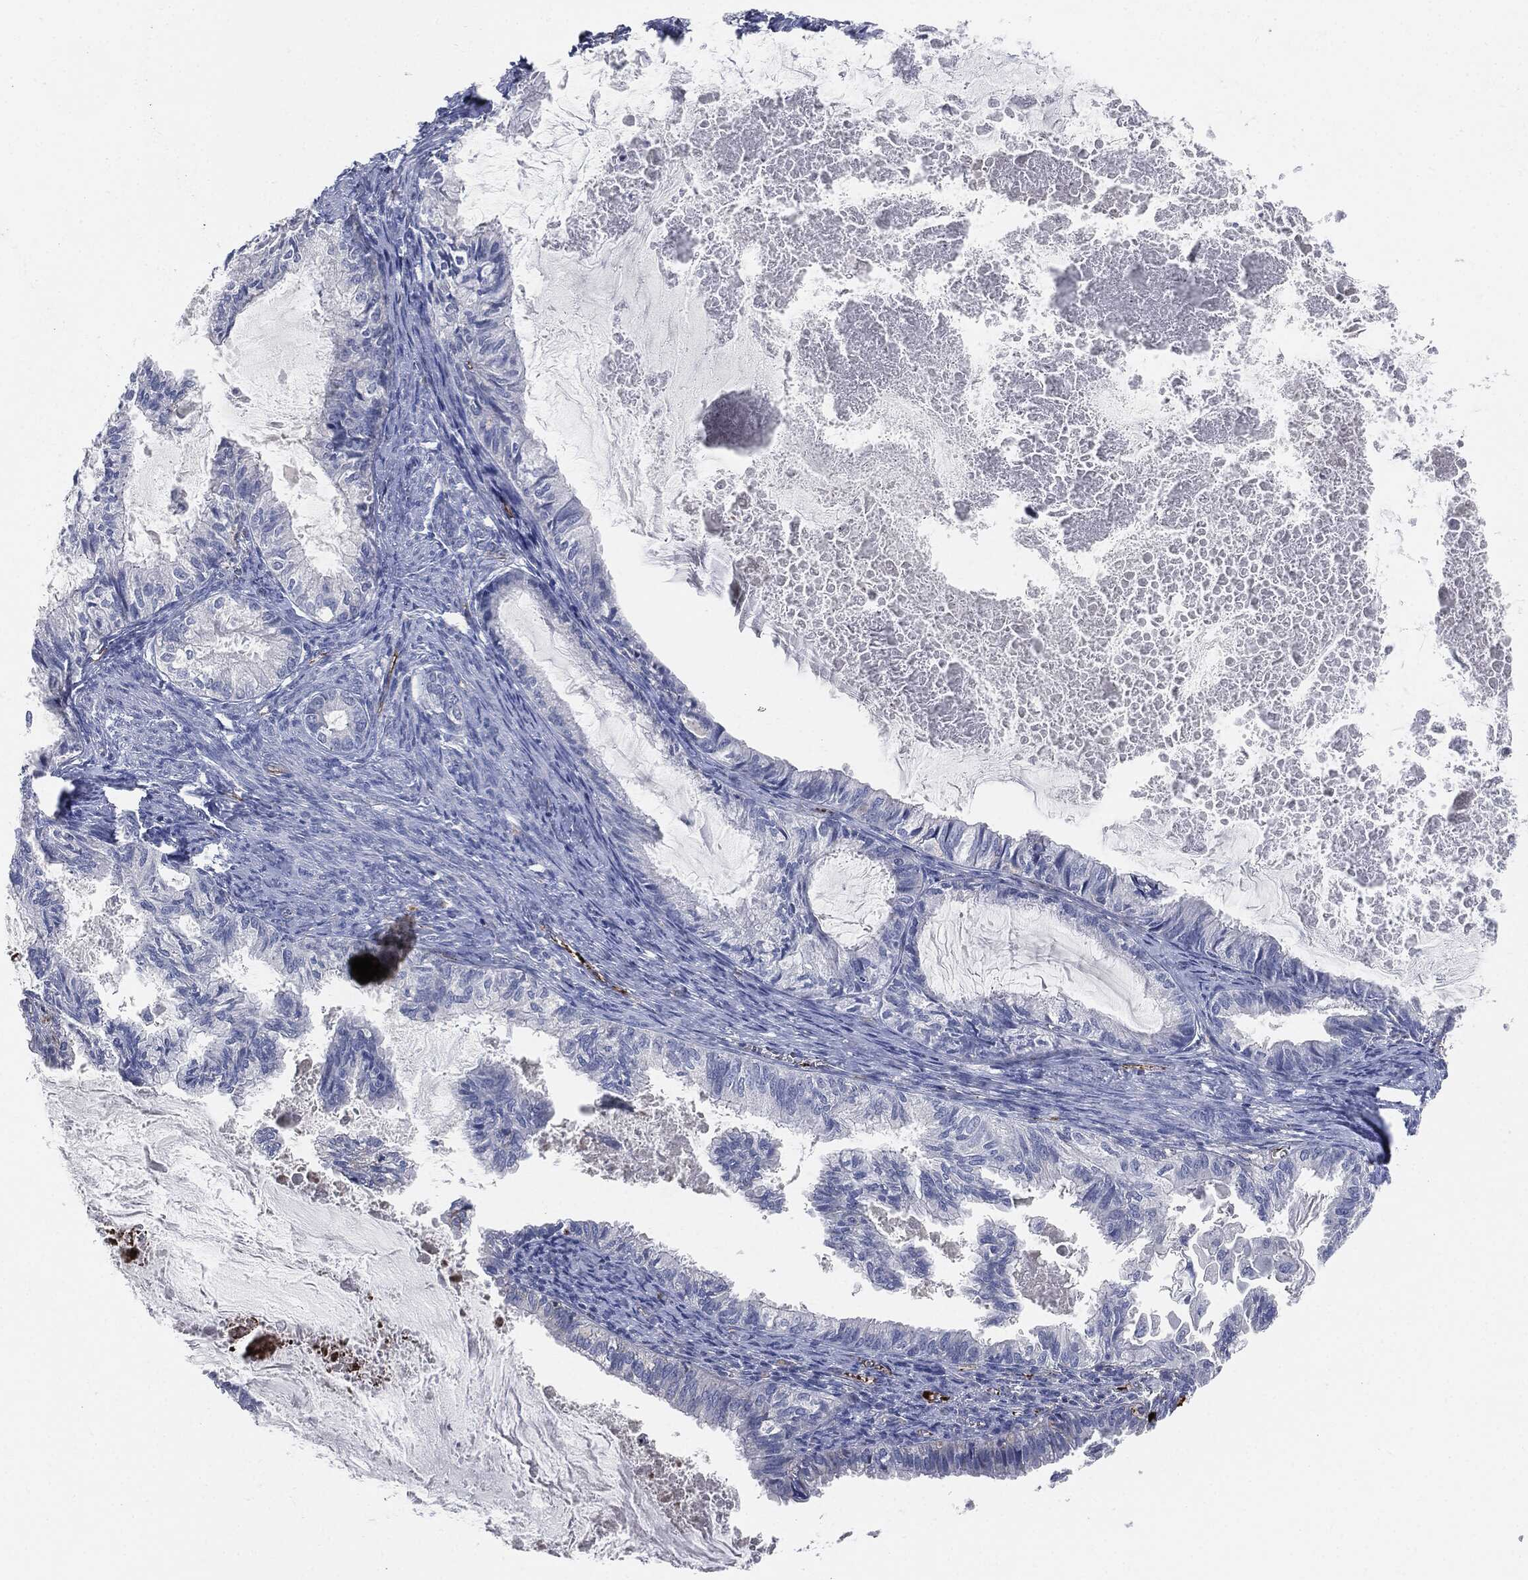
{"staining": {"intensity": "negative", "quantity": "none", "location": "none"}, "tissue": "endometrial cancer", "cell_type": "Tumor cells", "image_type": "cancer", "snomed": [{"axis": "morphology", "description": "Adenocarcinoma, NOS"}, {"axis": "topography", "description": "Endometrium"}], "caption": "An image of endometrial cancer (adenocarcinoma) stained for a protein shows no brown staining in tumor cells.", "gene": "APOB", "patient": {"sex": "female", "age": 86}}